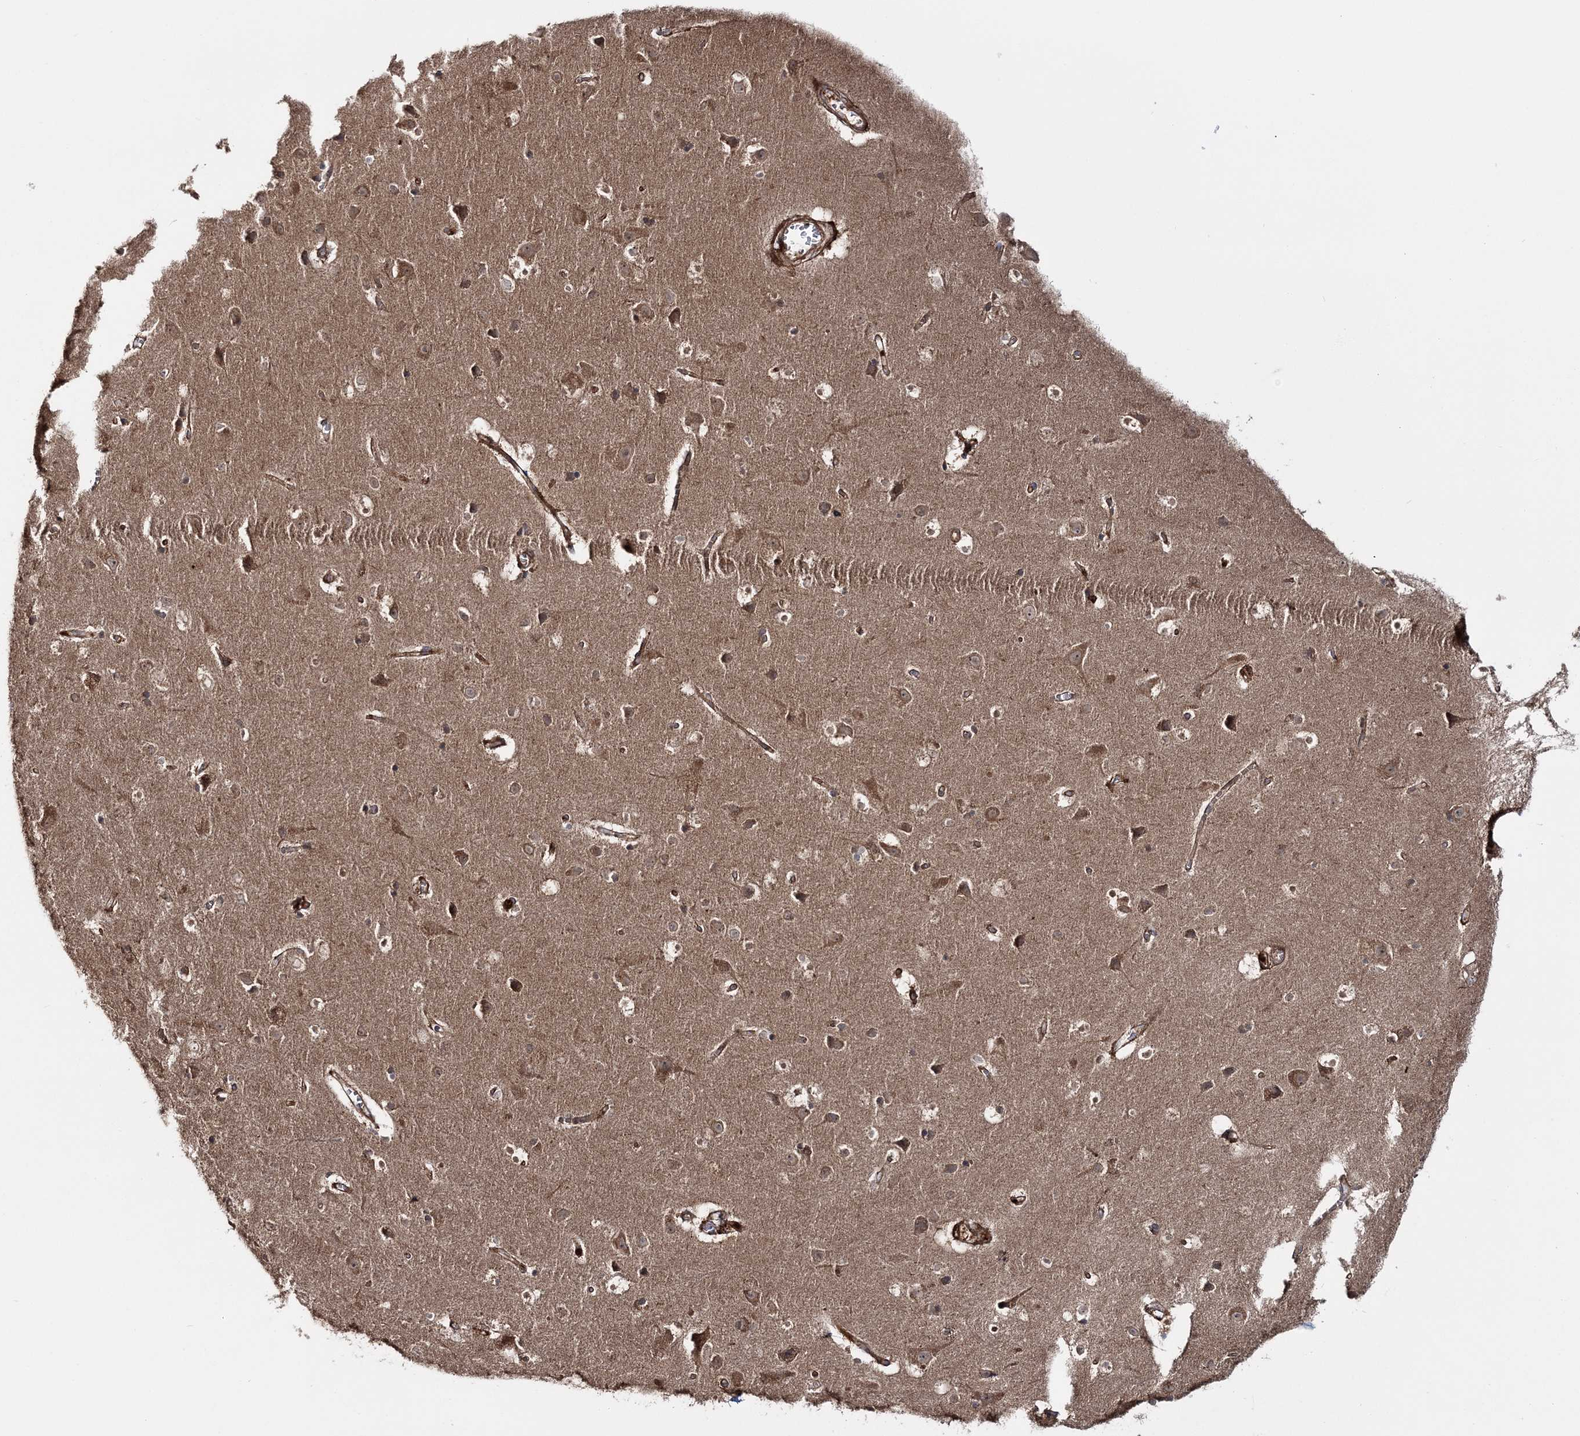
{"staining": {"intensity": "strong", "quantity": ">75%", "location": "cytoplasmic/membranous"}, "tissue": "cerebral cortex", "cell_type": "Endothelial cells", "image_type": "normal", "snomed": [{"axis": "morphology", "description": "Normal tissue, NOS"}, {"axis": "topography", "description": "Cerebral cortex"}], "caption": "The image shows staining of normal cerebral cortex, revealing strong cytoplasmic/membranous protein staining (brown color) within endothelial cells. (DAB (3,3'-diaminobenzidine) IHC with brightfield microscopy, high magnification).", "gene": "MOCS2", "patient": {"sex": "male", "age": 54}}